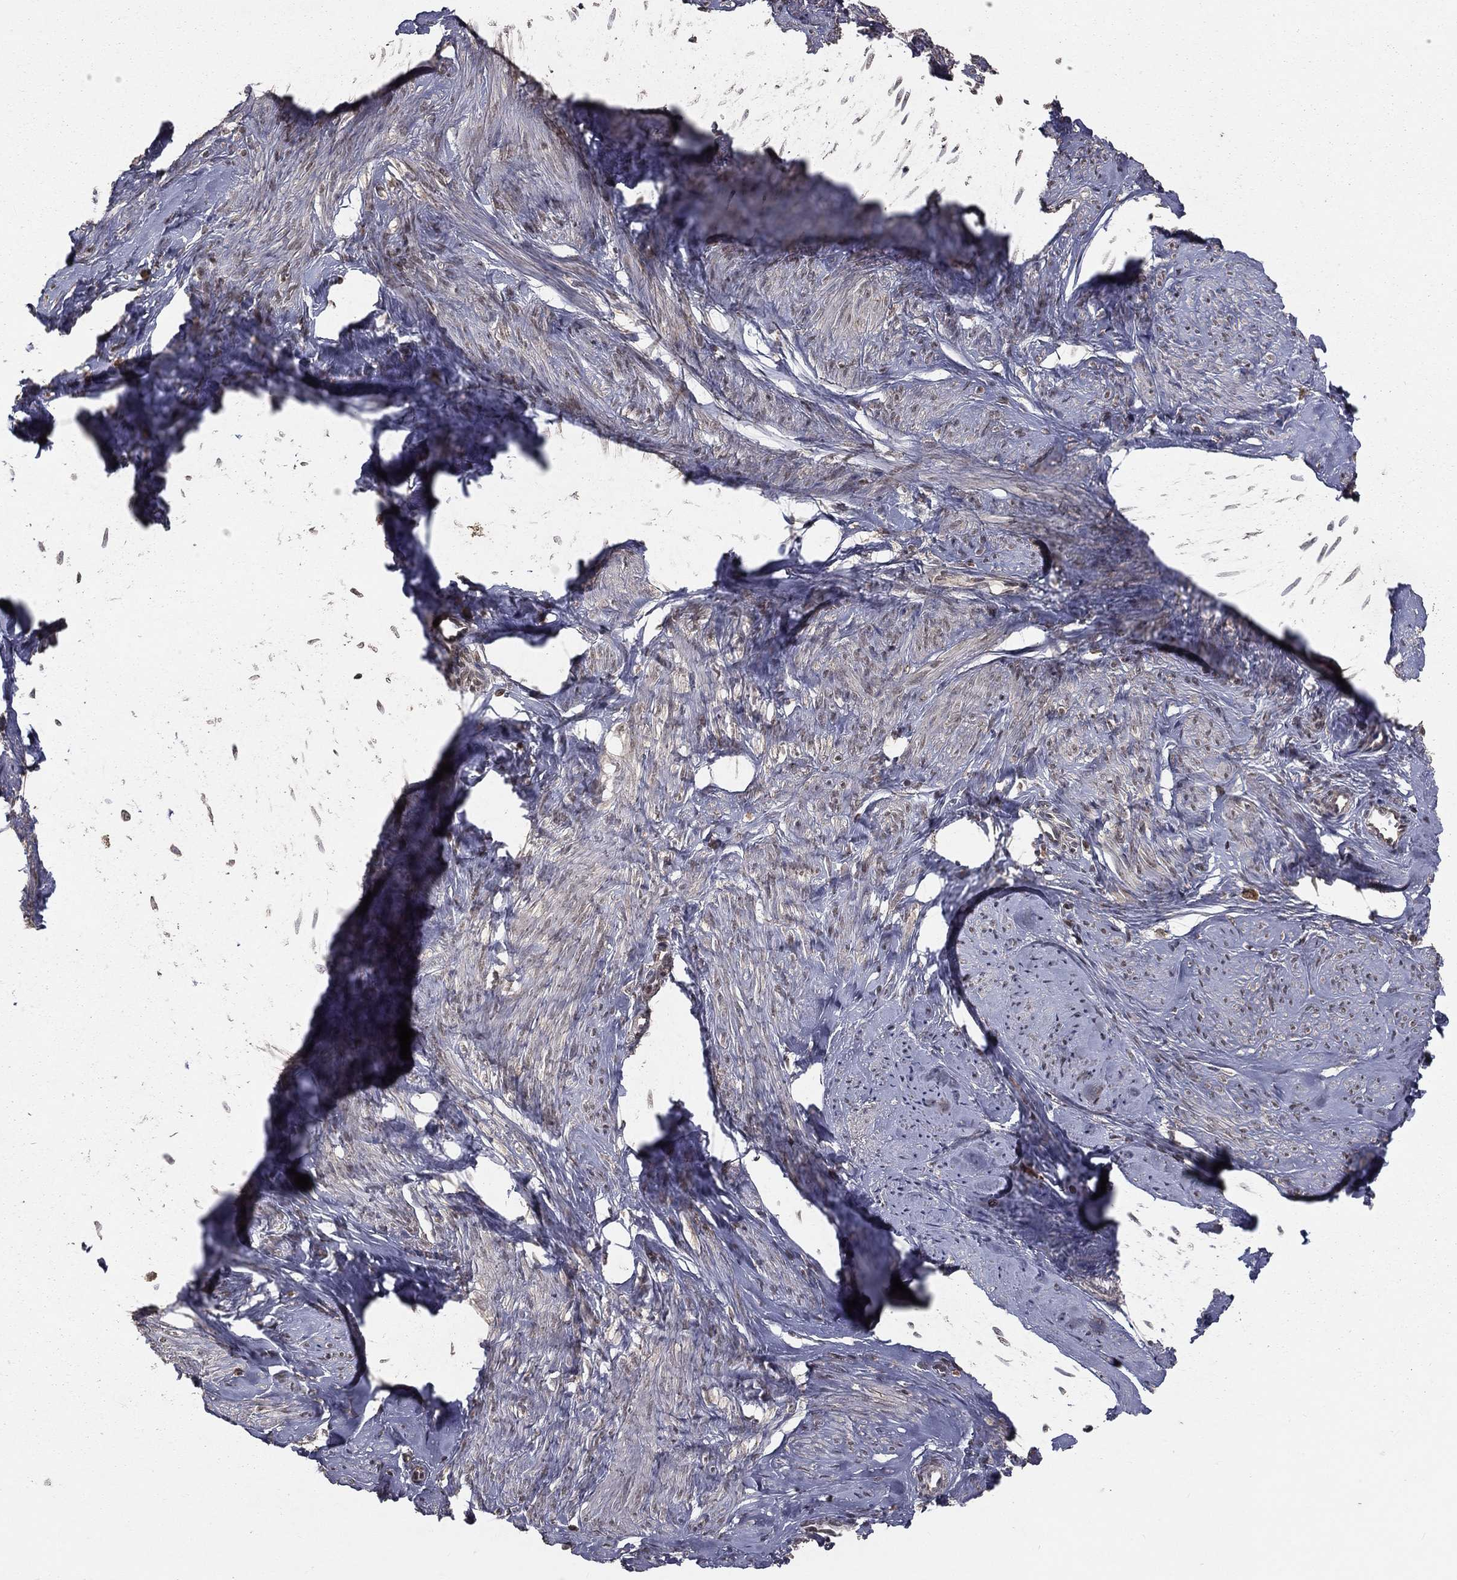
{"staining": {"intensity": "negative", "quantity": "none", "location": "none"}, "tissue": "smooth muscle", "cell_type": "Smooth muscle cells", "image_type": "normal", "snomed": [{"axis": "morphology", "description": "Normal tissue, NOS"}, {"axis": "topography", "description": "Smooth muscle"}], "caption": "Immunohistochemistry of benign human smooth muscle demonstrates no staining in smooth muscle cells.", "gene": "ZDHHC15", "patient": {"sex": "female", "age": 48}}